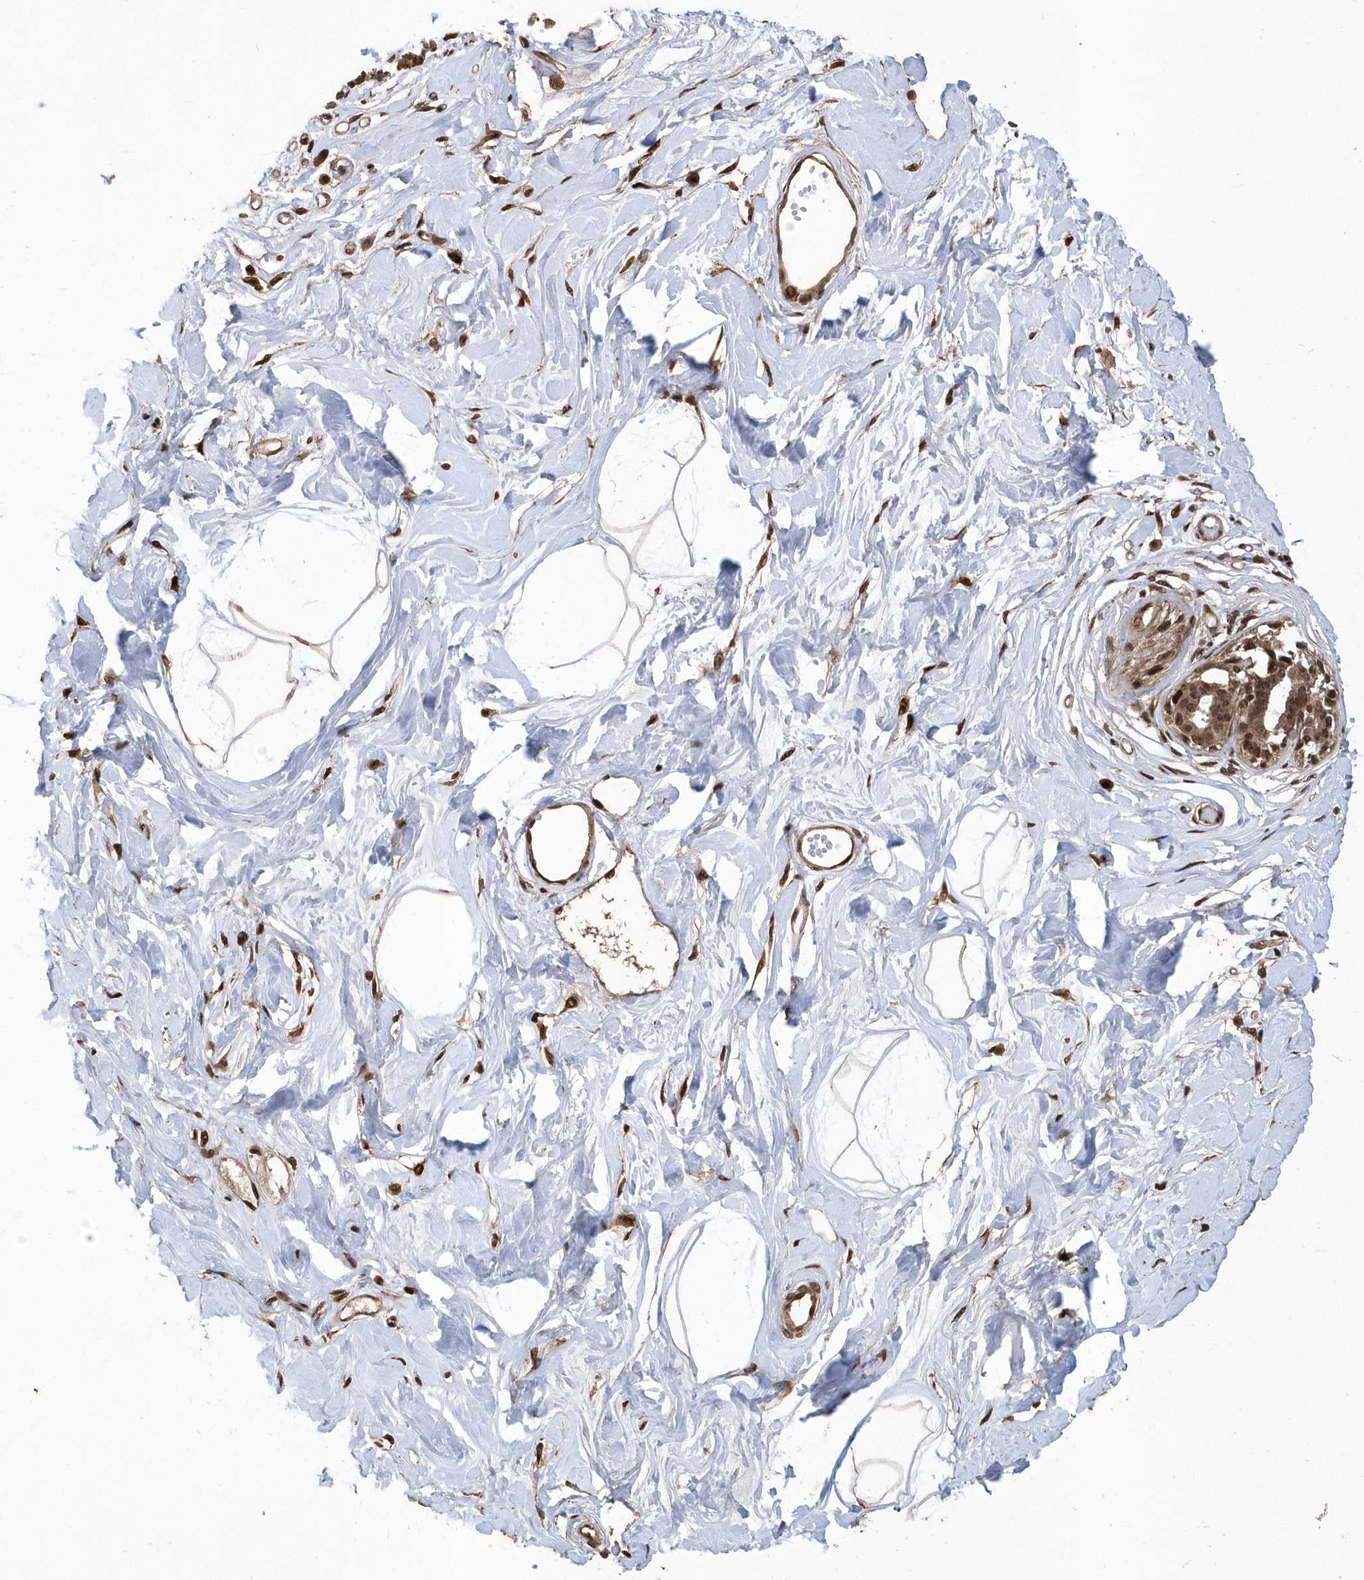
{"staining": {"intensity": "moderate", "quantity": ">75%", "location": "cytoplasmic/membranous,nuclear"}, "tissue": "breast", "cell_type": "Adipocytes", "image_type": "normal", "snomed": [{"axis": "morphology", "description": "Normal tissue, NOS"}, {"axis": "topography", "description": "Breast"}], "caption": "Protein expression analysis of unremarkable breast reveals moderate cytoplasmic/membranous,nuclear positivity in approximately >75% of adipocytes.", "gene": "INTS12", "patient": {"sex": "female", "age": 45}}